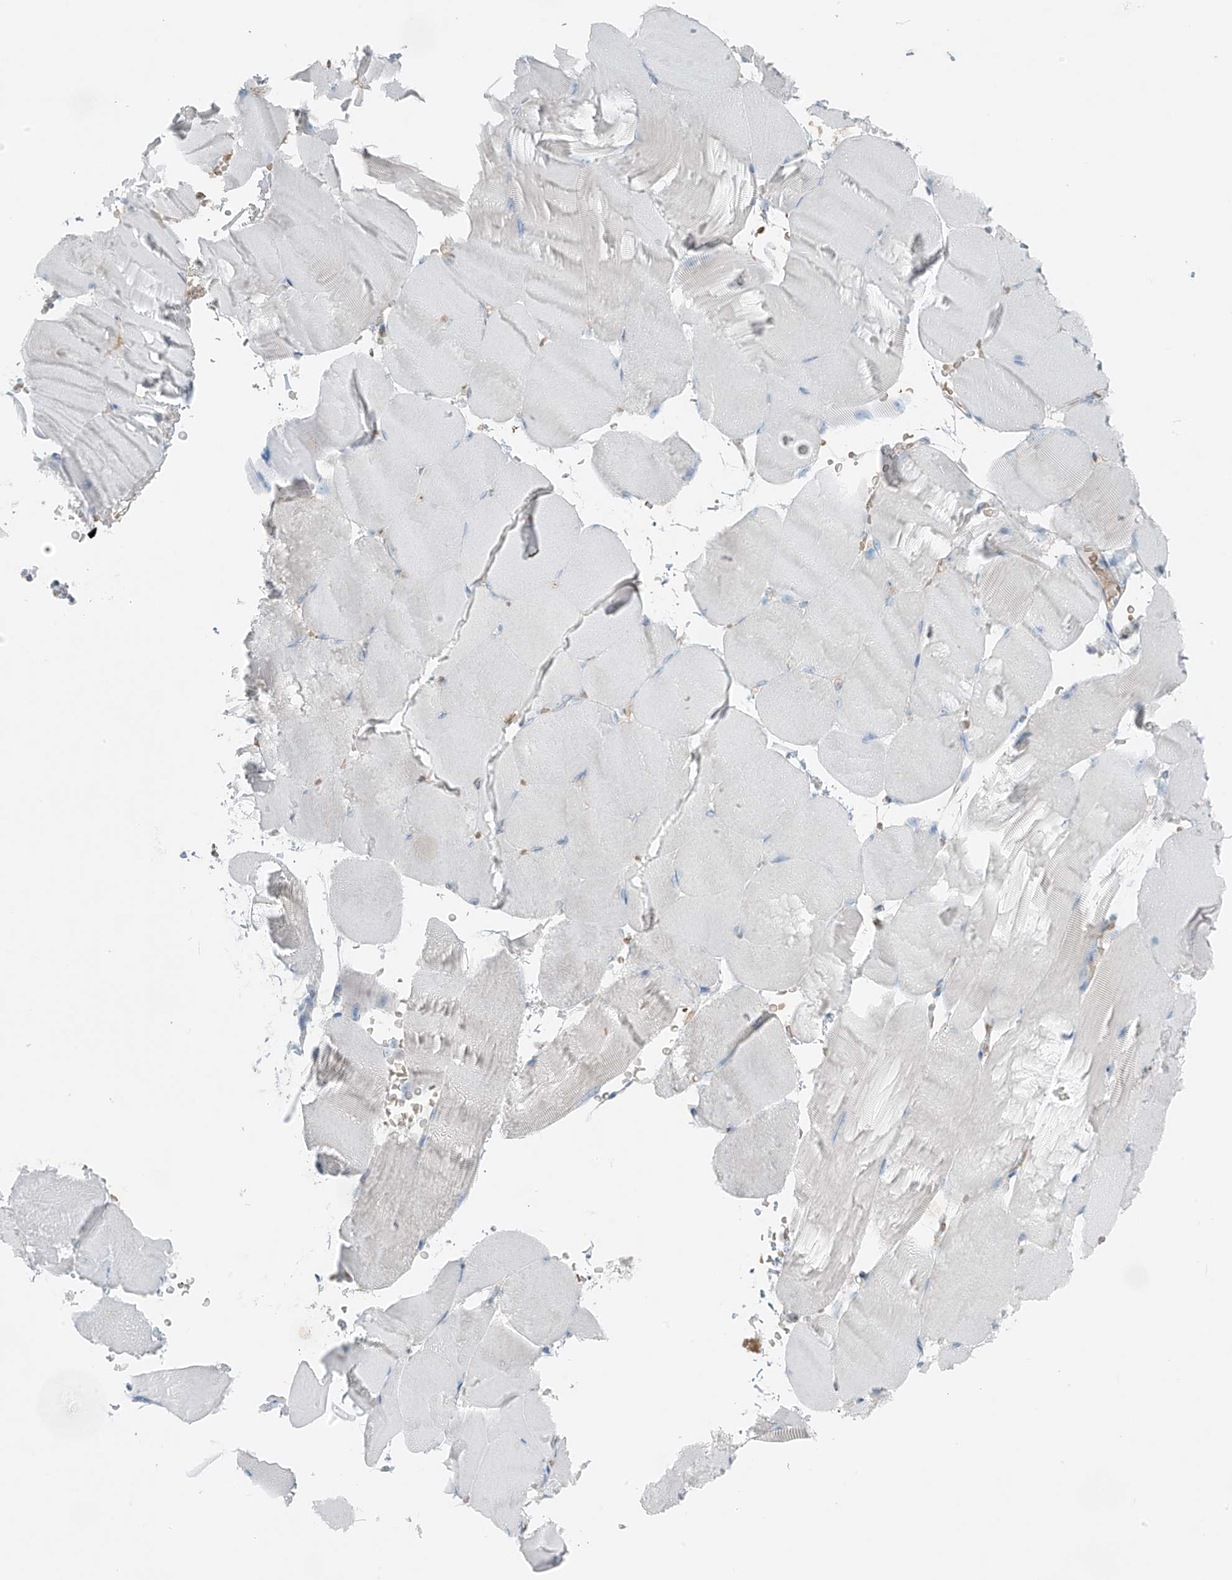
{"staining": {"intensity": "negative", "quantity": "none", "location": "none"}, "tissue": "skeletal muscle", "cell_type": "Myocytes", "image_type": "normal", "snomed": [{"axis": "morphology", "description": "Normal tissue, NOS"}, {"axis": "topography", "description": "Skeletal muscle"}, {"axis": "topography", "description": "Parathyroid gland"}], "caption": "Immunohistochemical staining of benign skeletal muscle demonstrates no significant staining in myocytes.", "gene": "FAM131C", "patient": {"sex": "female", "age": 37}}